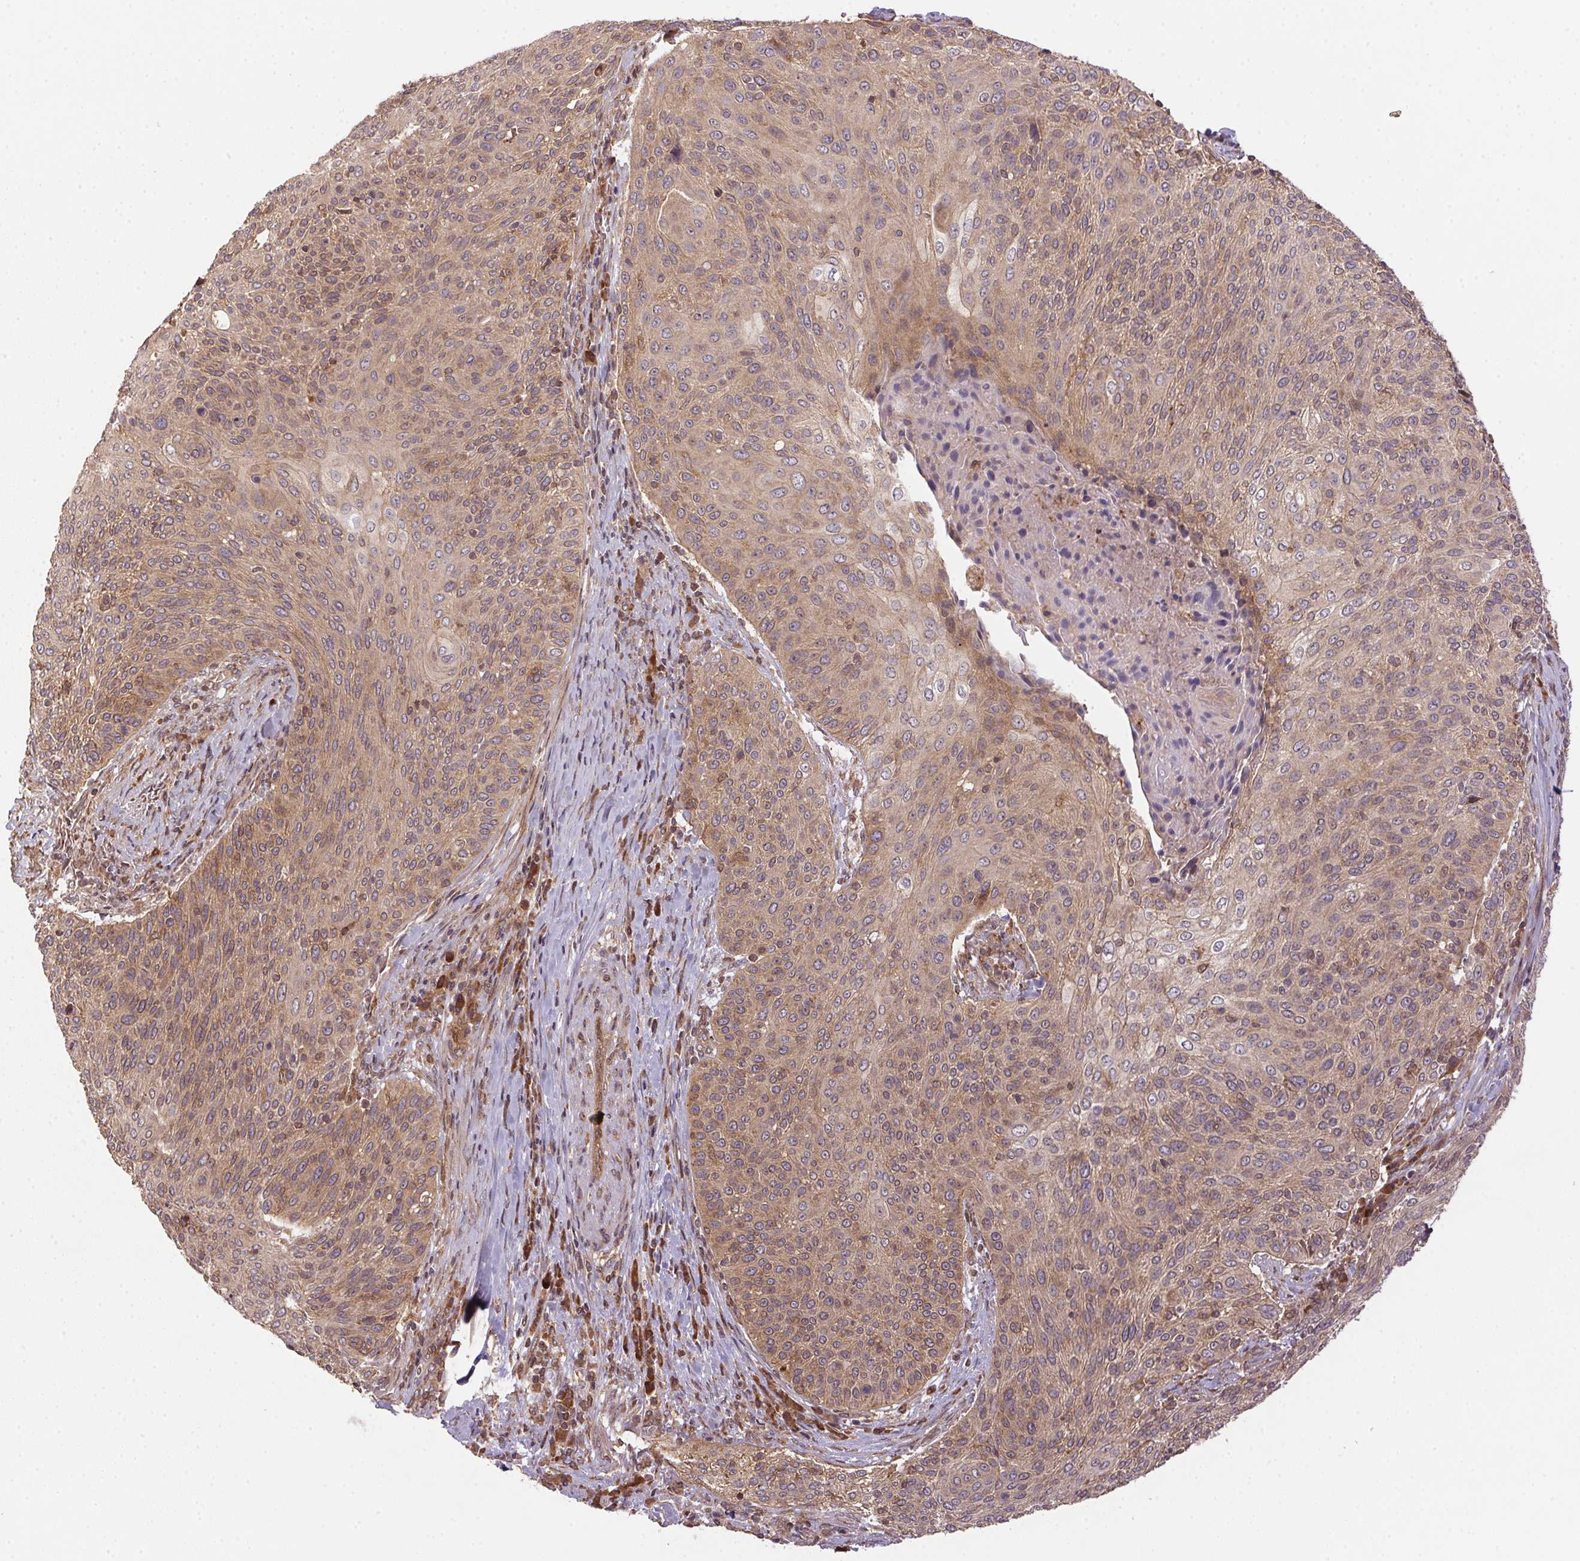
{"staining": {"intensity": "weak", "quantity": "25%-75%", "location": "cytoplasmic/membranous"}, "tissue": "cervical cancer", "cell_type": "Tumor cells", "image_type": "cancer", "snomed": [{"axis": "morphology", "description": "Squamous cell carcinoma, NOS"}, {"axis": "topography", "description": "Cervix"}], "caption": "Cervical squamous cell carcinoma was stained to show a protein in brown. There is low levels of weak cytoplasmic/membranous positivity in about 25%-75% of tumor cells.", "gene": "MEX3D", "patient": {"sex": "female", "age": 31}}